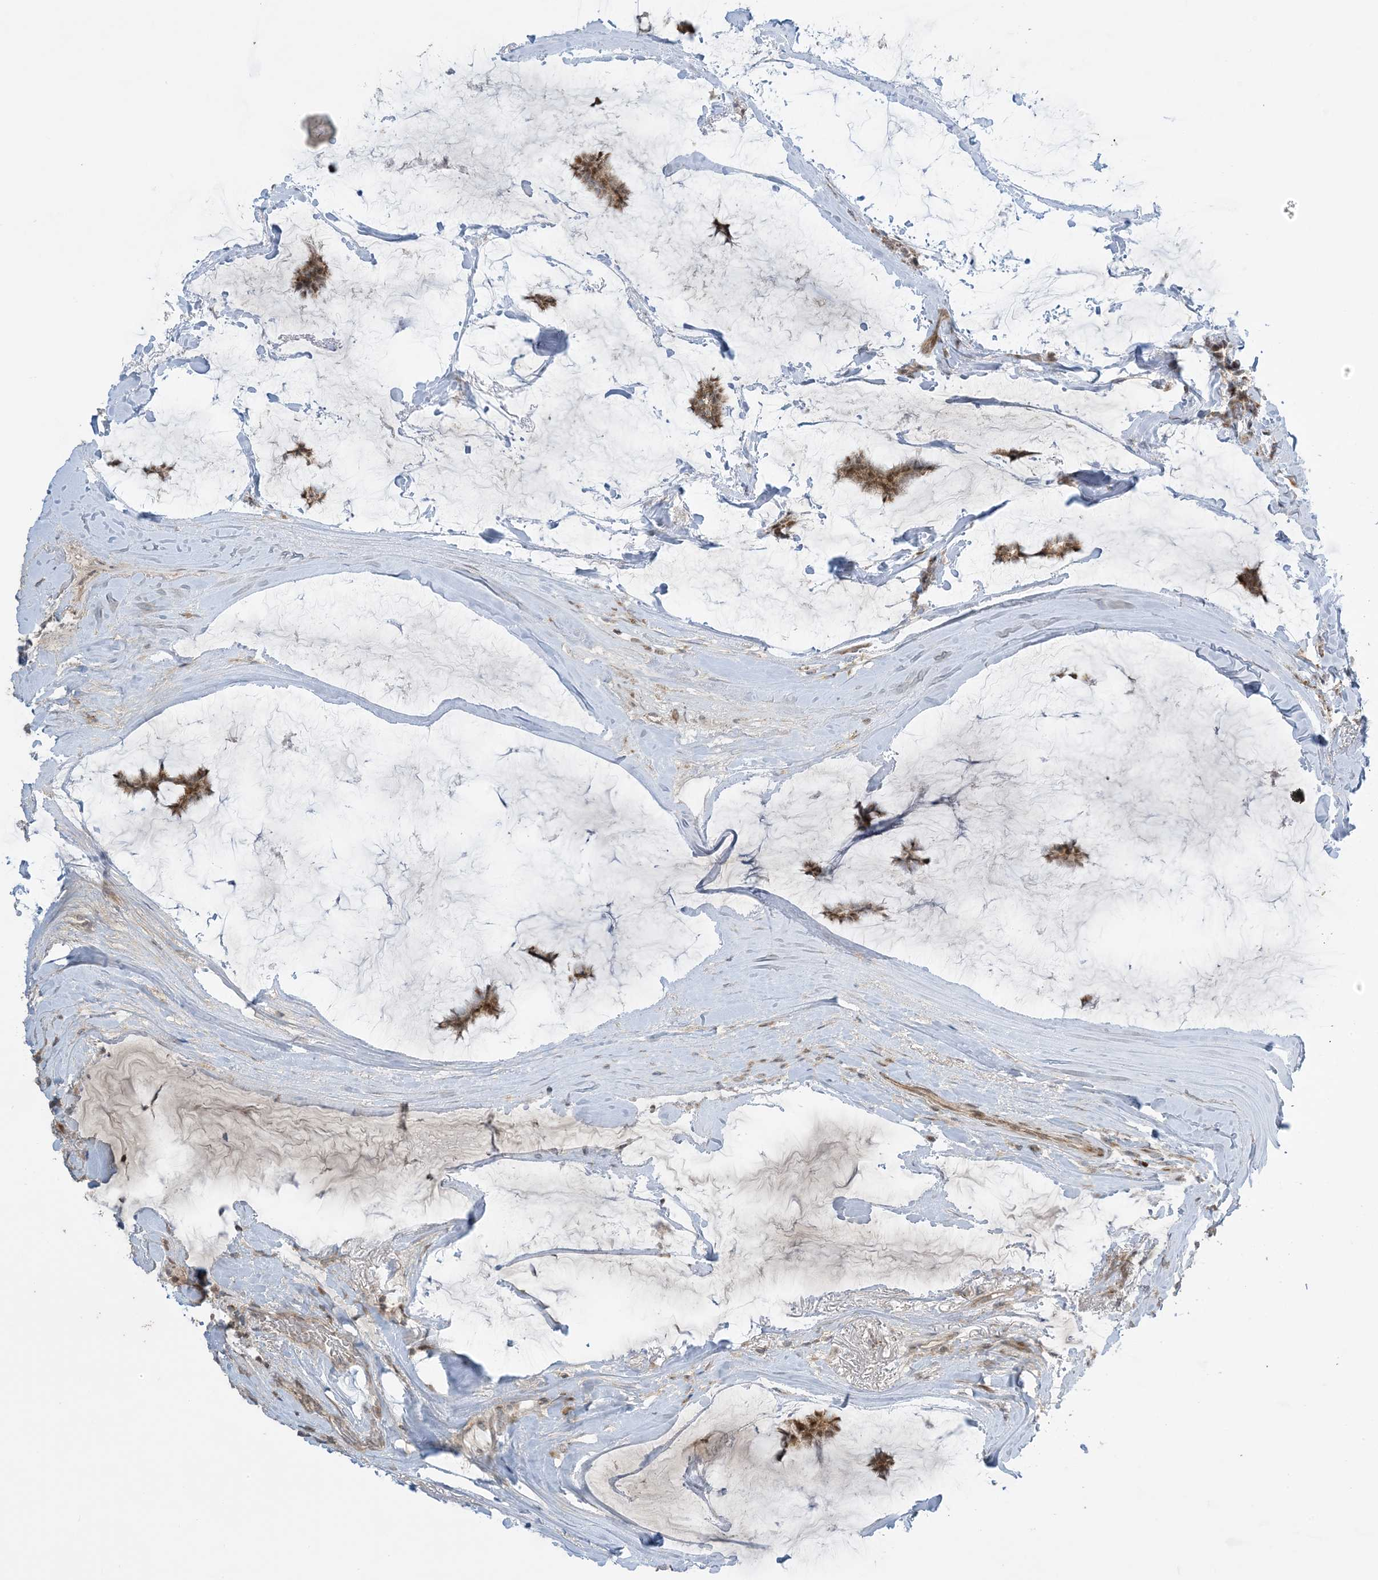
{"staining": {"intensity": "moderate", "quantity": ">75%", "location": "cytoplasmic/membranous,nuclear"}, "tissue": "breast cancer", "cell_type": "Tumor cells", "image_type": "cancer", "snomed": [{"axis": "morphology", "description": "Duct carcinoma"}, {"axis": "topography", "description": "Breast"}], "caption": "This is an image of IHC staining of invasive ductal carcinoma (breast), which shows moderate expression in the cytoplasmic/membranous and nuclear of tumor cells.", "gene": "PHLDB2", "patient": {"sex": "female", "age": 93}}